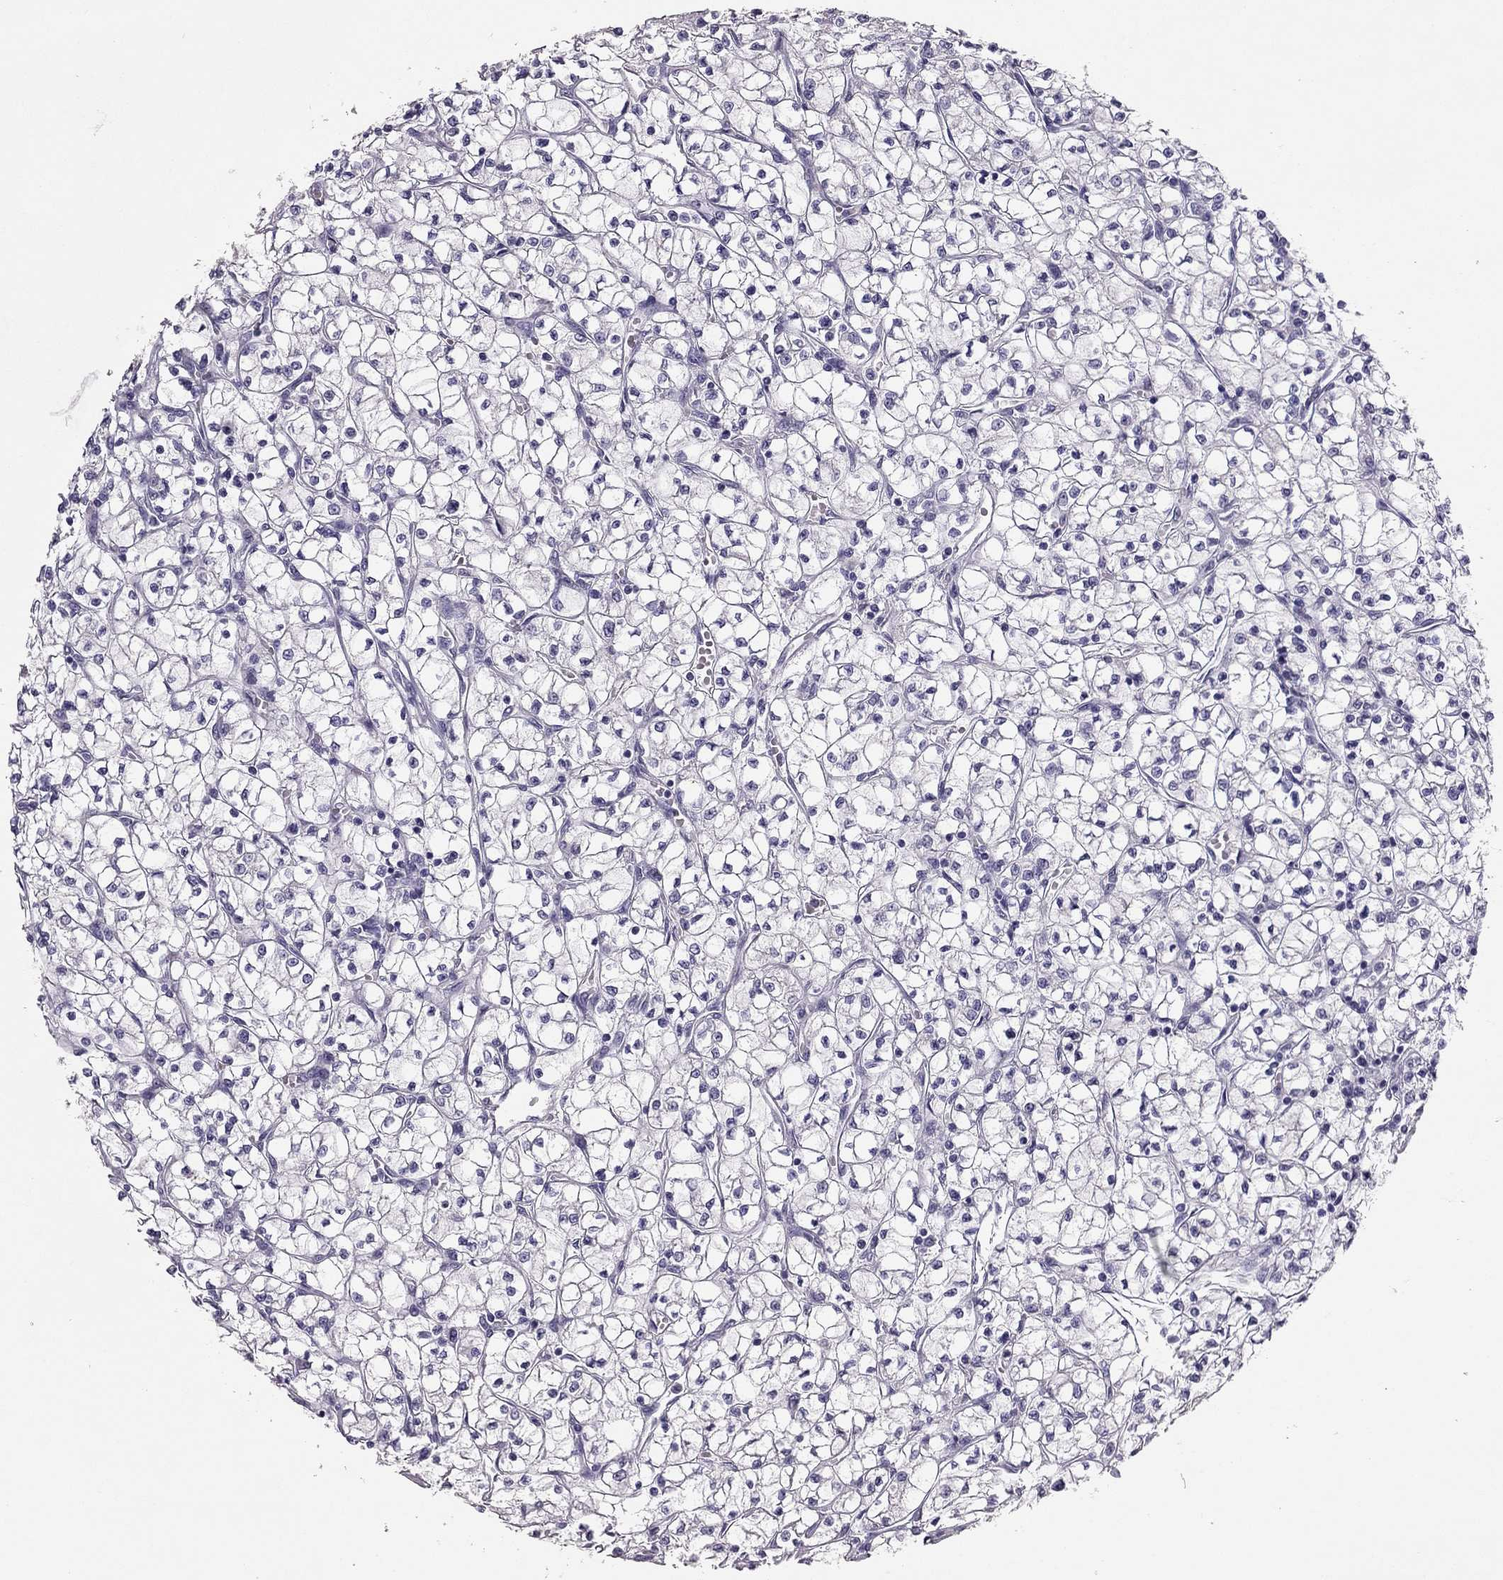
{"staining": {"intensity": "negative", "quantity": "none", "location": "none"}, "tissue": "renal cancer", "cell_type": "Tumor cells", "image_type": "cancer", "snomed": [{"axis": "morphology", "description": "Adenocarcinoma, NOS"}, {"axis": "topography", "description": "Kidney"}], "caption": "The image displays no staining of tumor cells in renal cancer.", "gene": "RHO", "patient": {"sex": "female", "age": 64}}